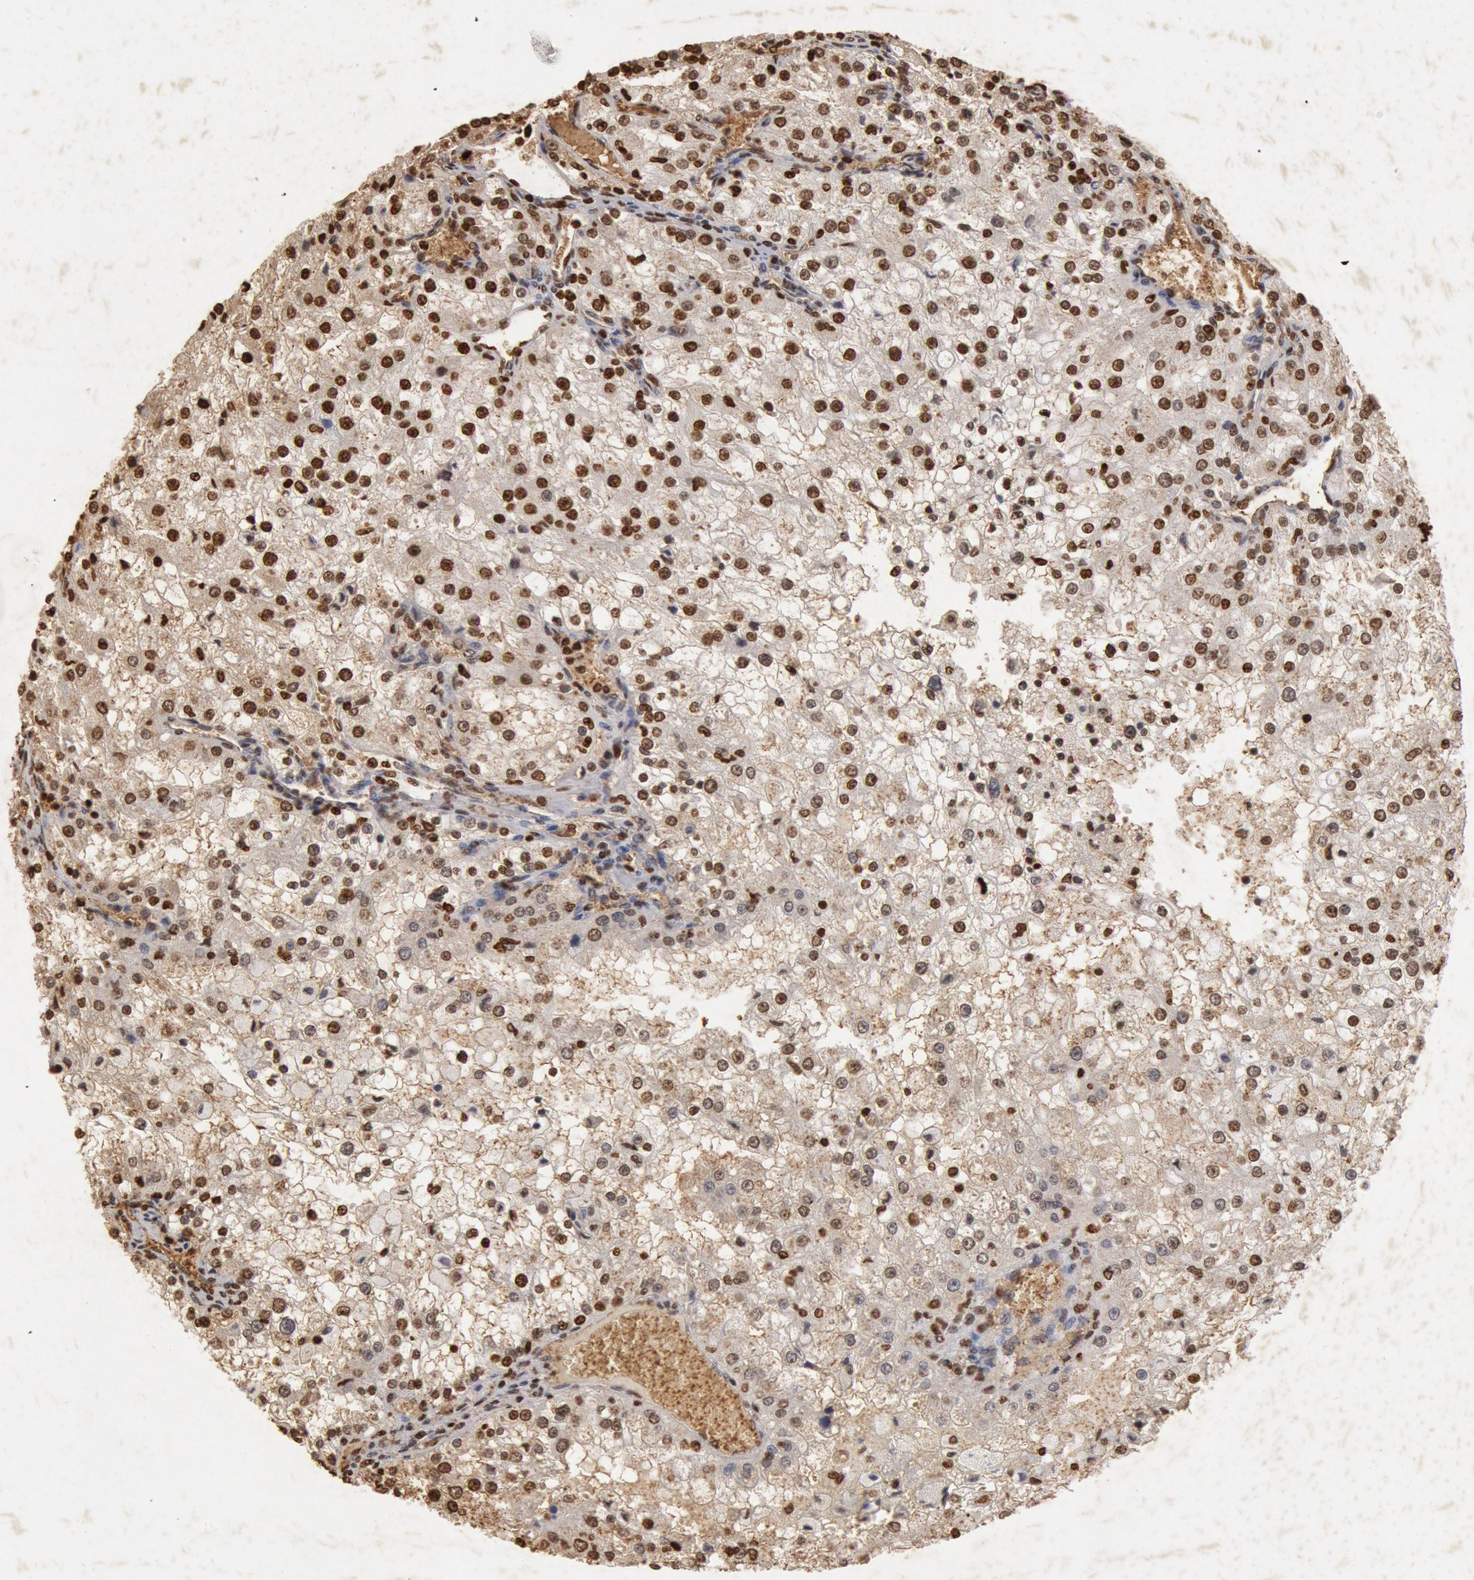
{"staining": {"intensity": "strong", "quantity": ">75%", "location": "cytoplasmic/membranous,nuclear"}, "tissue": "renal cancer", "cell_type": "Tumor cells", "image_type": "cancer", "snomed": [{"axis": "morphology", "description": "Adenocarcinoma, NOS"}, {"axis": "topography", "description": "Kidney"}], "caption": "Immunohistochemistry staining of renal cancer (adenocarcinoma), which demonstrates high levels of strong cytoplasmic/membranous and nuclear expression in about >75% of tumor cells indicating strong cytoplasmic/membranous and nuclear protein expression. The staining was performed using DAB (3,3'-diaminobenzidine) (brown) for protein detection and nuclei were counterstained in hematoxylin (blue).", "gene": "FOXA2", "patient": {"sex": "female", "age": 74}}